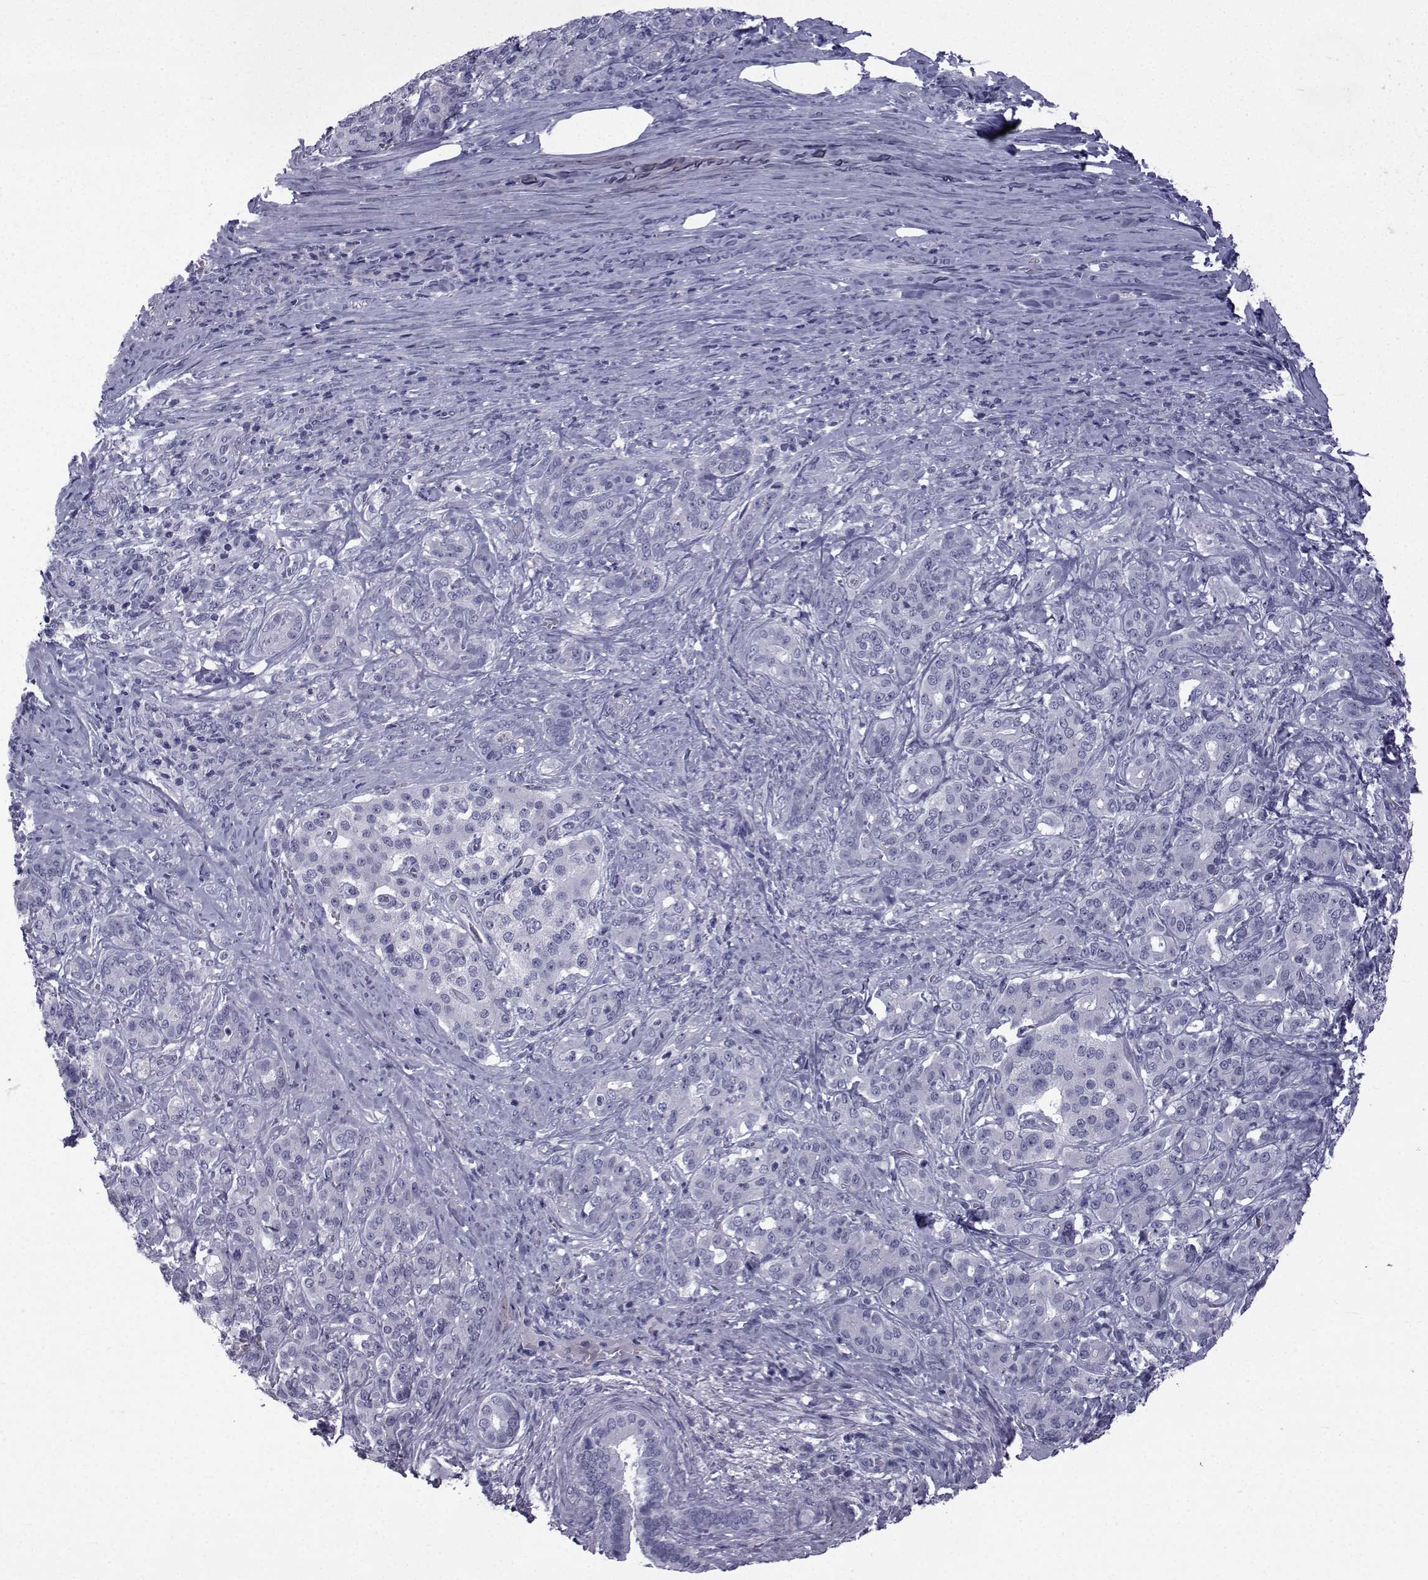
{"staining": {"intensity": "negative", "quantity": "none", "location": "none"}, "tissue": "pancreatic cancer", "cell_type": "Tumor cells", "image_type": "cancer", "snomed": [{"axis": "morphology", "description": "Normal tissue, NOS"}, {"axis": "morphology", "description": "Inflammation, NOS"}, {"axis": "morphology", "description": "Adenocarcinoma, NOS"}, {"axis": "topography", "description": "Pancreas"}], "caption": "Protein analysis of adenocarcinoma (pancreatic) demonstrates no significant staining in tumor cells. (DAB immunohistochemistry (IHC), high magnification).", "gene": "PDE6H", "patient": {"sex": "male", "age": 57}}